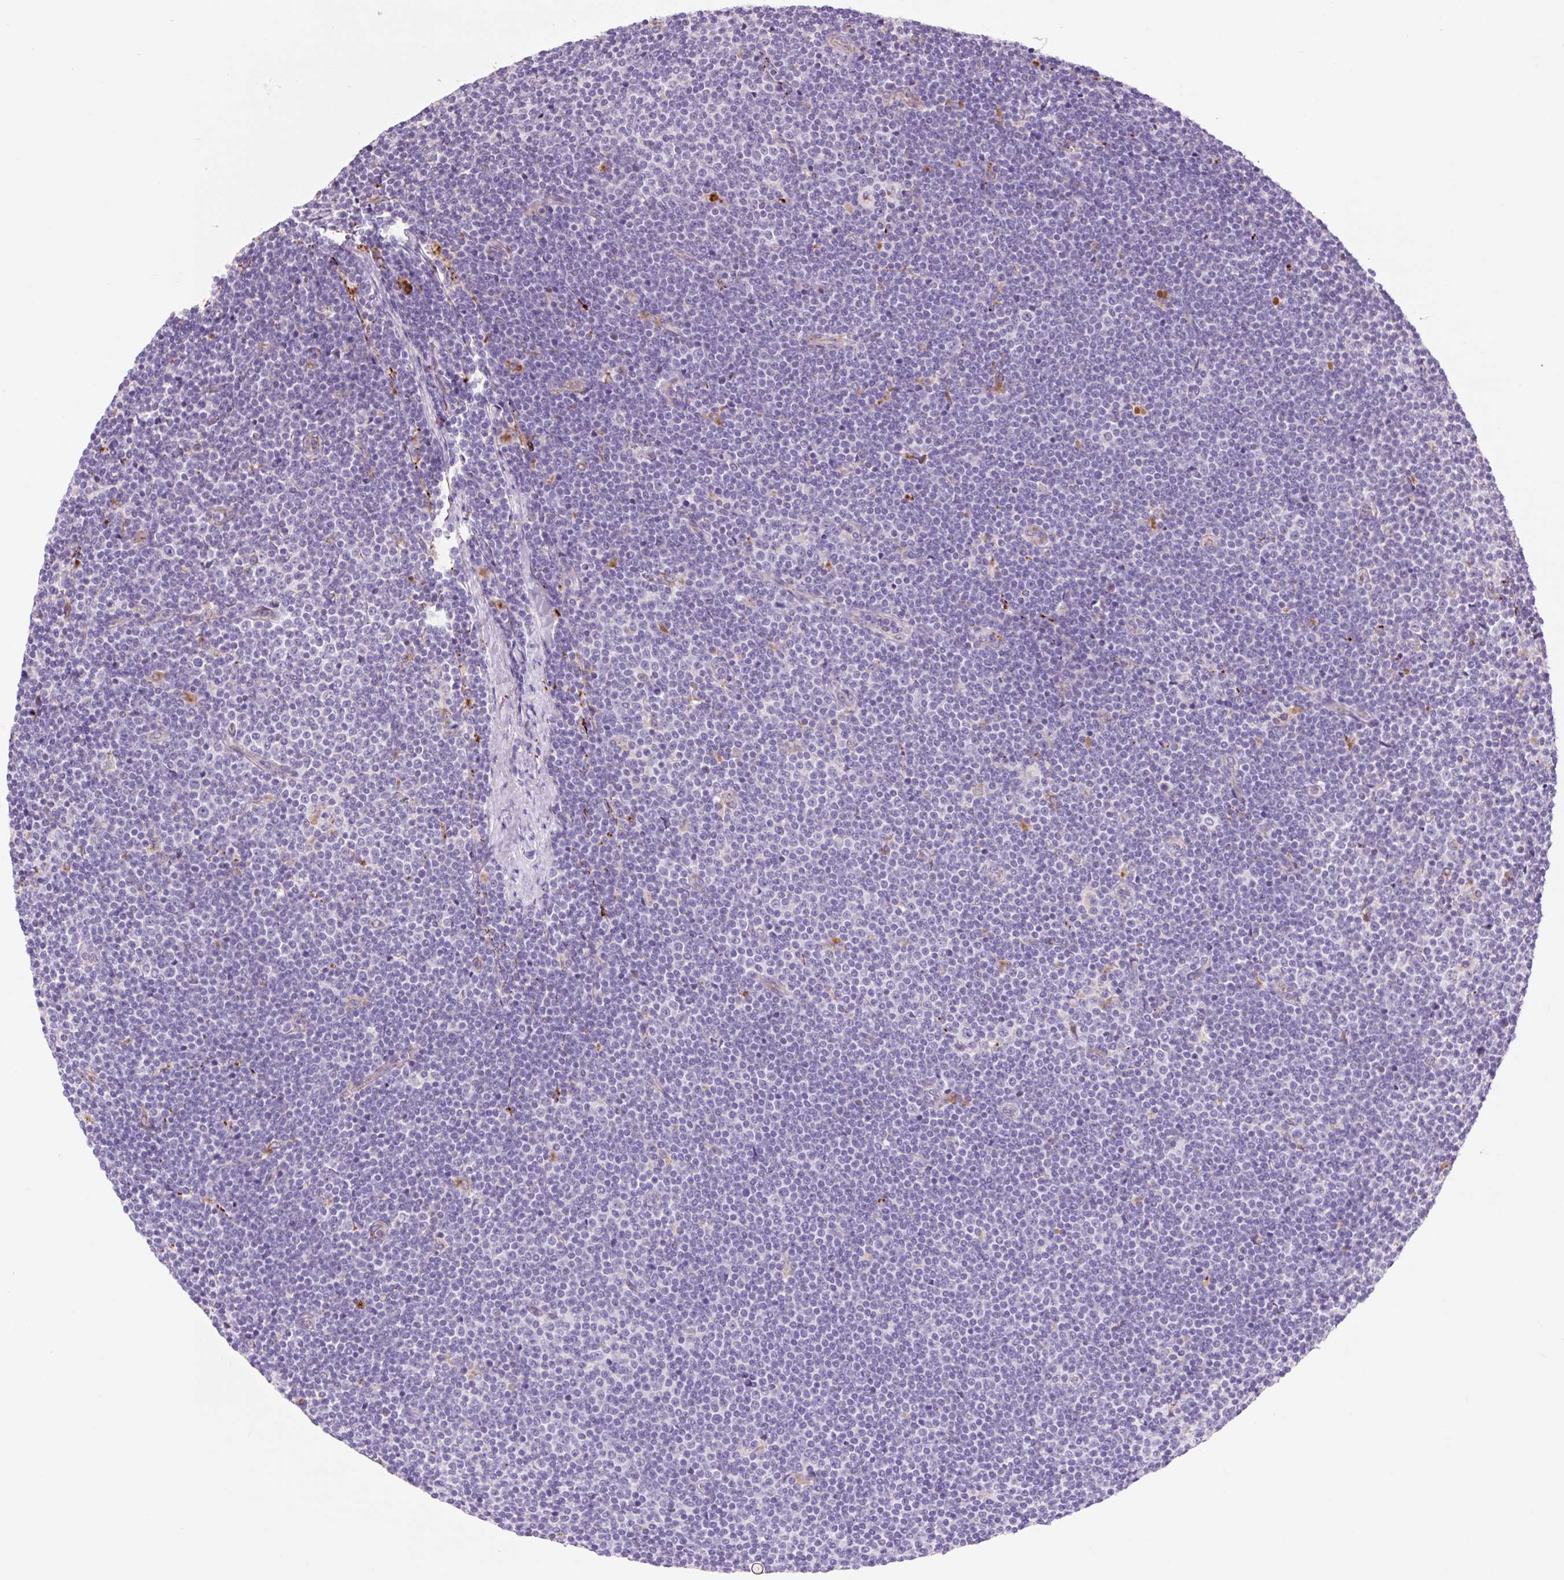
{"staining": {"intensity": "negative", "quantity": "none", "location": "none"}, "tissue": "lymphoma", "cell_type": "Tumor cells", "image_type": "cancer", "snomed": [{"axis": "morphology", "description": "Malignant lymphoma, non-Hodgkin's type, Low grade"}, {"axis": "topography", "description": "Lymph node"}], "caption": "Tumor cells show no significant positivity in low-grade malignant lymphoma, non-Hodgkin's type.", "gene": "HEXA", "patient": {"sex": "male", "age": 48}}